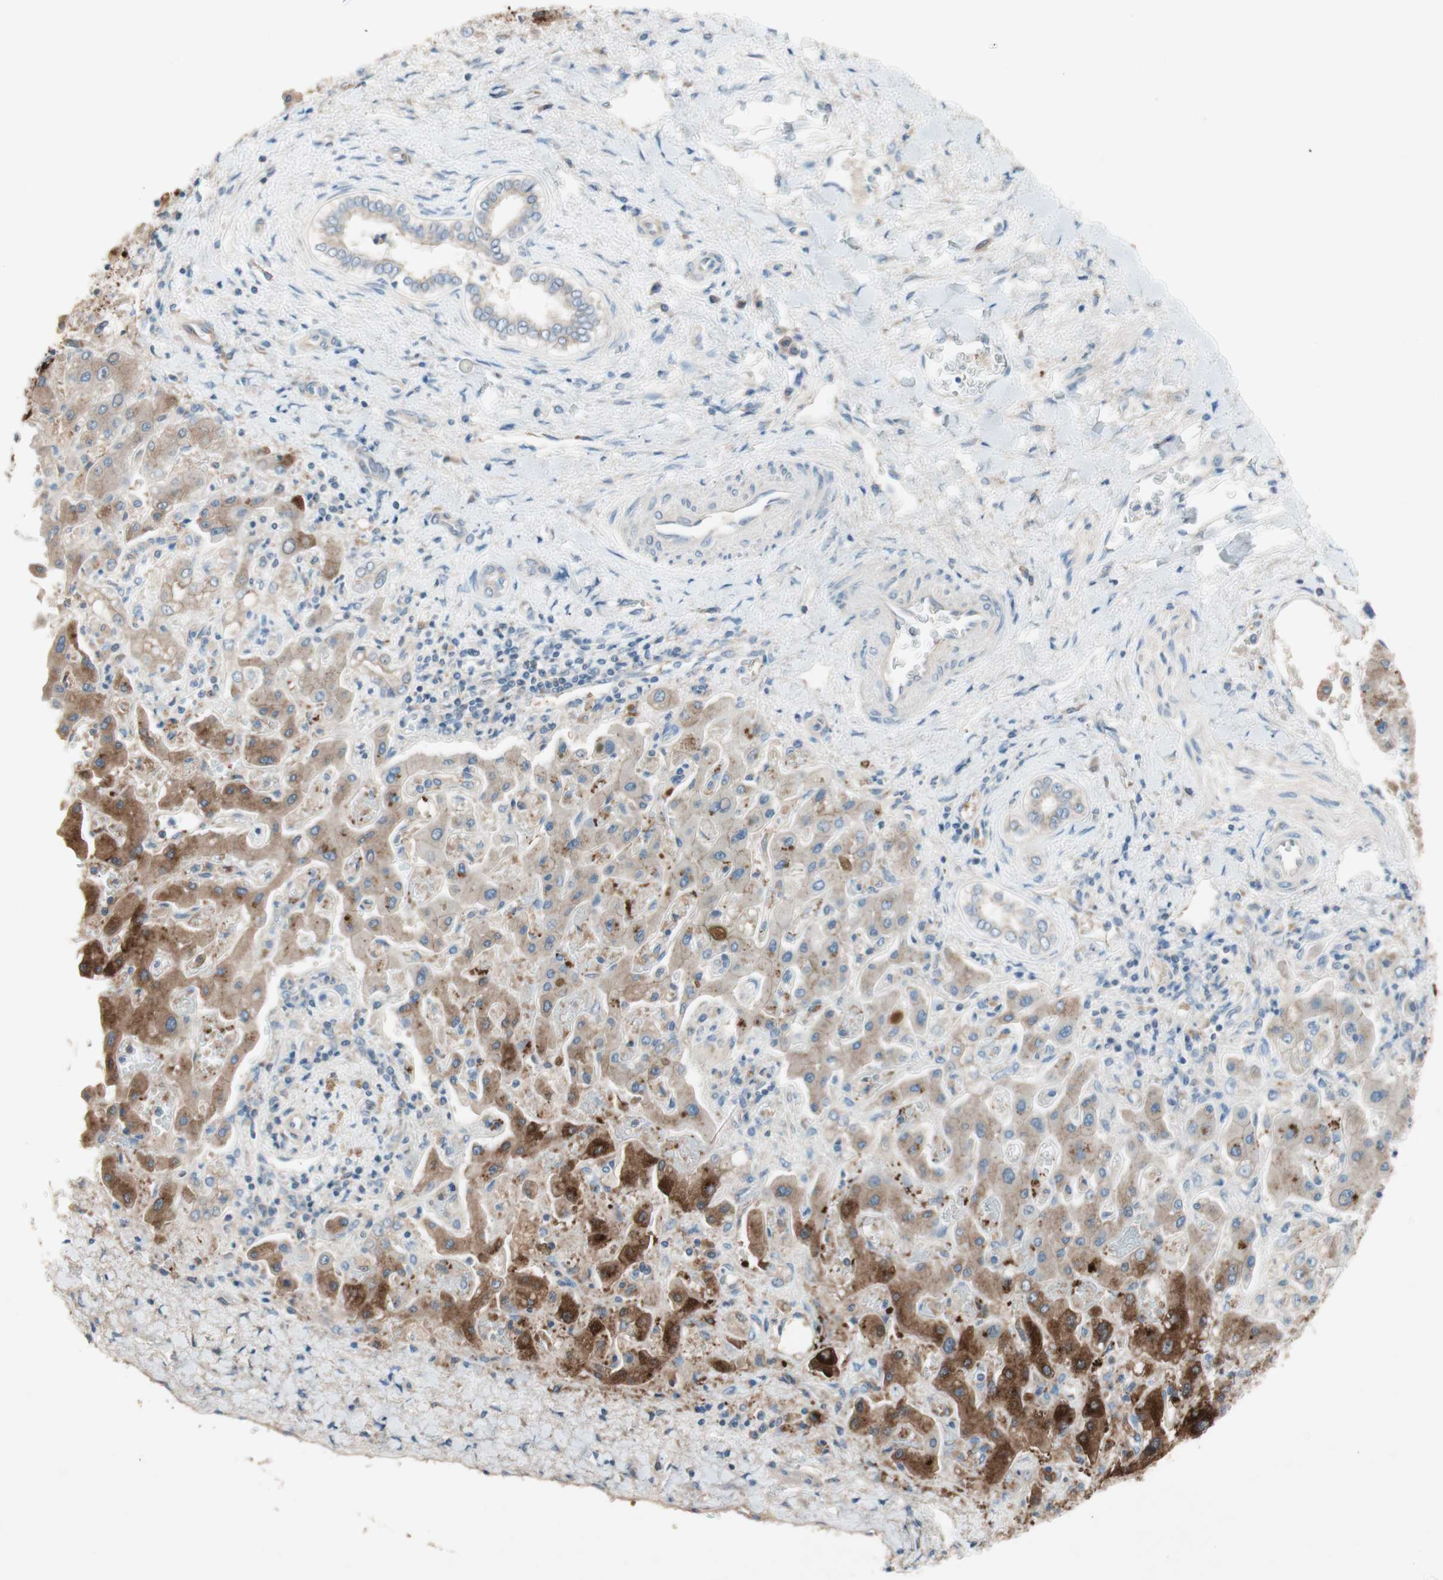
{"staining": {"intensity": "negative", "quantity": "none", "location": "none"}, "tissue": "liver cancer", "cell_type": "Tumor cells", "image_type": "cancer", "snomed": [{"axis": "morphology", "description": "Cholangiocarcinoma"}, {"axis": "topography", "description": "Liver"}], "caption": "A high-resolution image shows immunohistochemistry staining of cholangiocarcinoma (liver), which demonstrates no significant positivity in tumor cells. (DAB (3,3'-diaminobenzidine) IHC with hematoxylin counter stain).", "gene": "GLUL", "patient": {"sex": "male", "age": 50}}